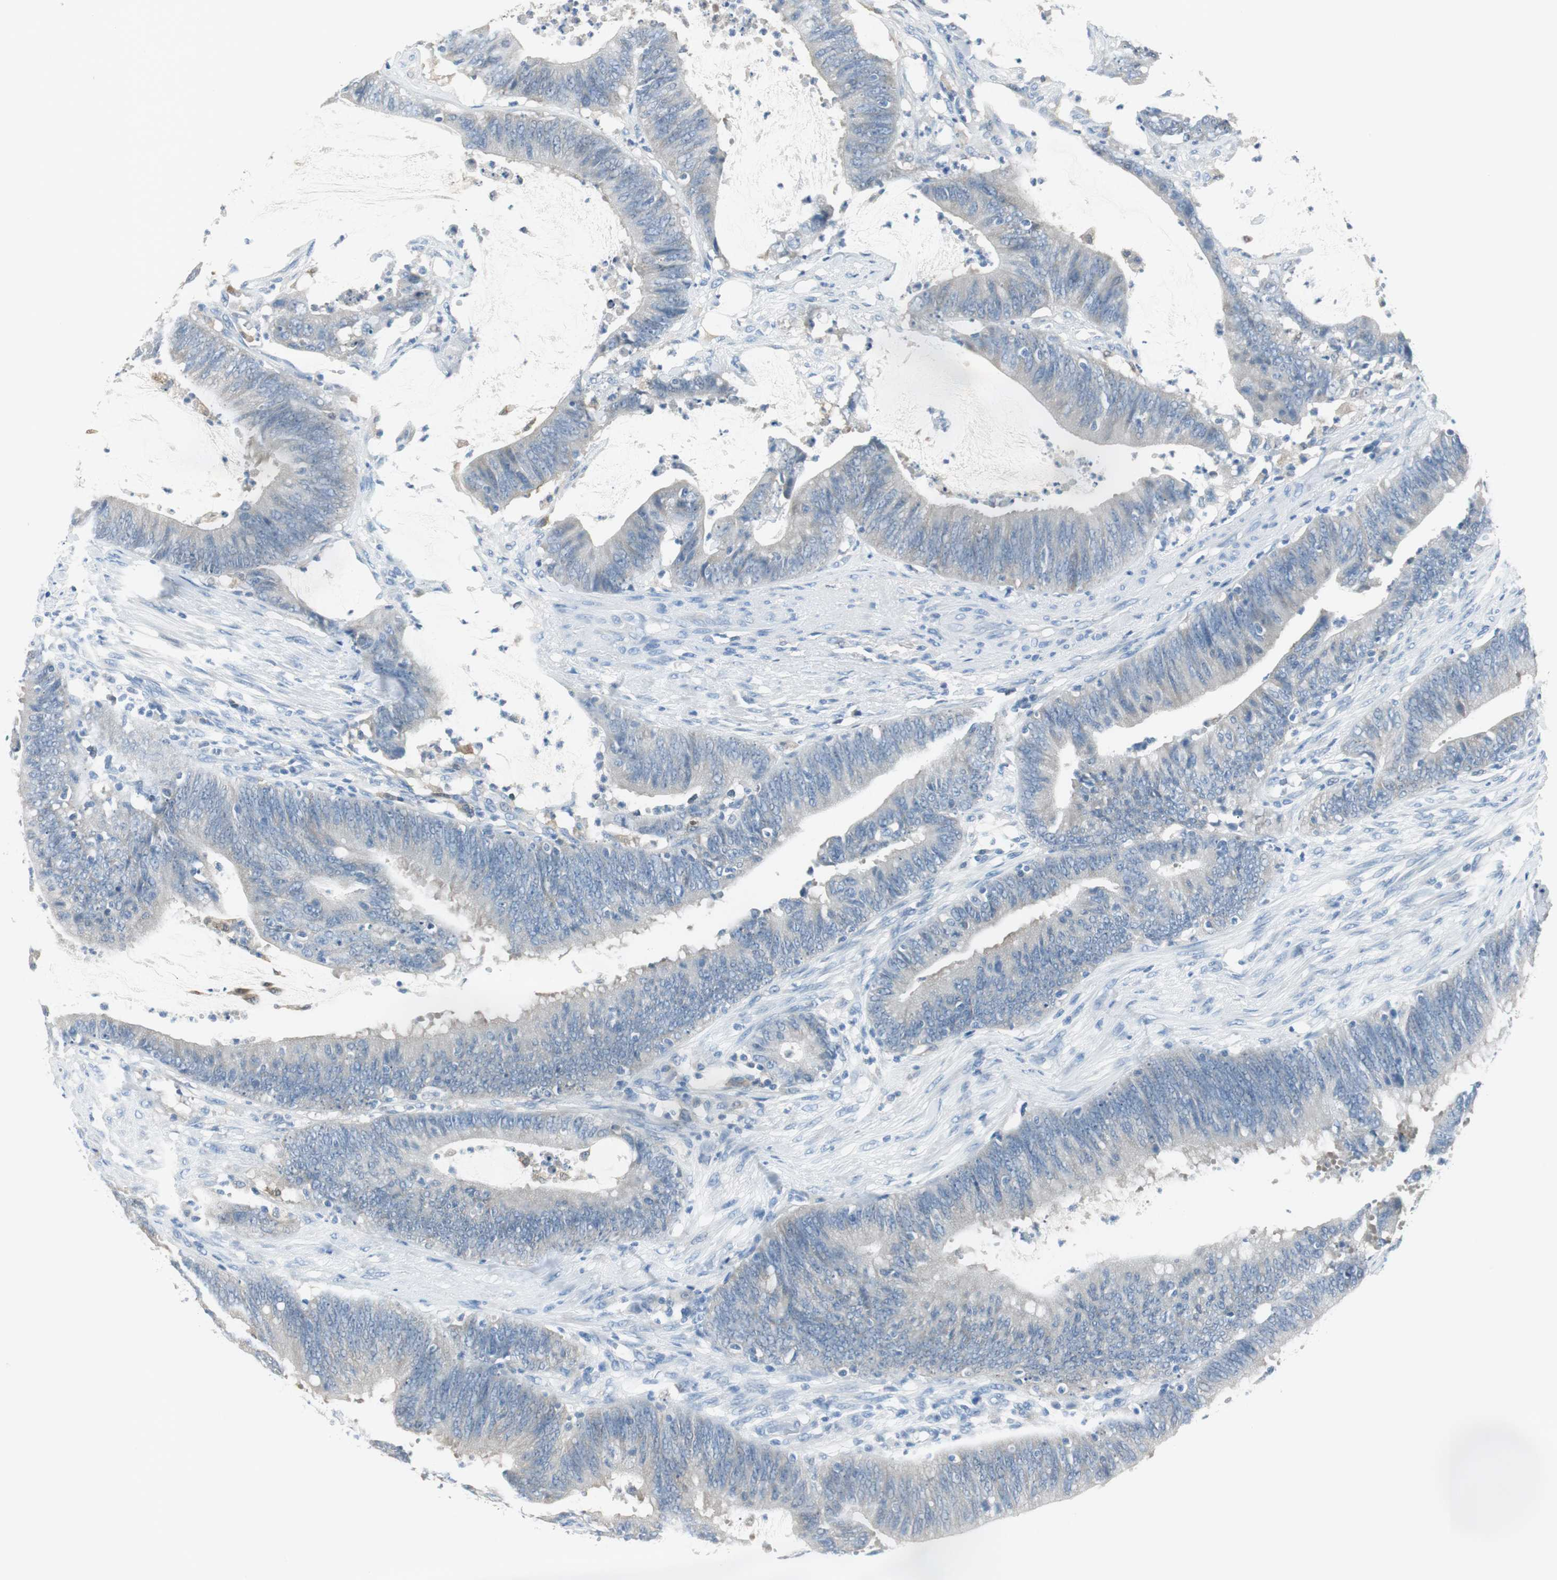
{"staining": {"intensity": "negative", "quantity": "none", "location": "none"}, "tissue": "colorectal cancer", "cell_type": "Tumor cells", "image_type": "cancer", "snomed": [{"axis": "morphology", "description": "Adenocarcinoma, NOS"}, {"axis": "topography", "description": "Rectum"}], "caption": "The image demonstrates no staining of tumor cells in colorectal adenocarcinoma.", "gene": "FBP1", "patient": {"sex": "female", "age": 66}}